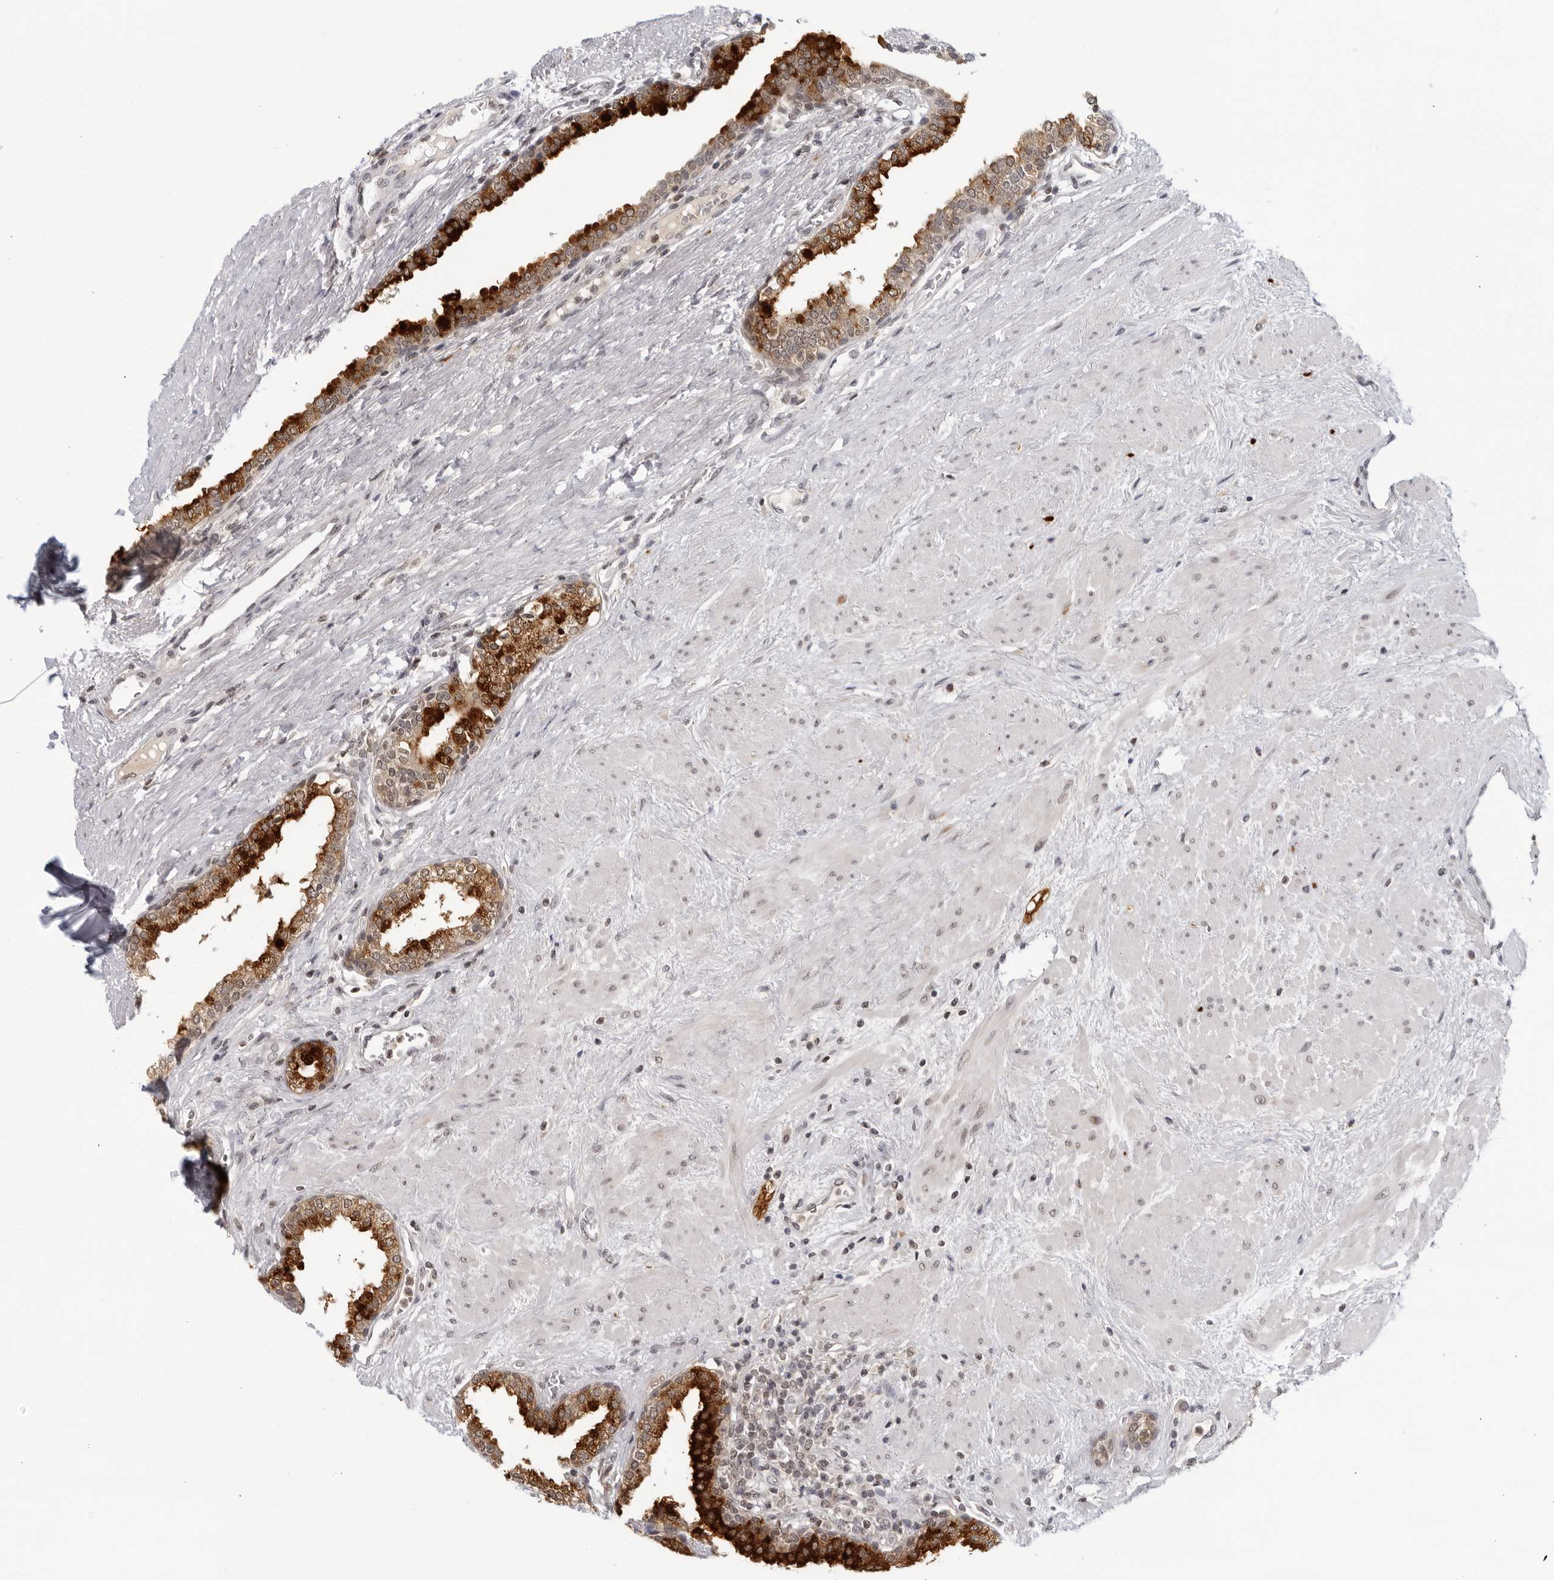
{"staining": {"intensity": "strong", "quantity": "25%-75%", "location": "cytoplasmic/membranous"}, "tissue": "prostate", "cell_type": "Glandular cells", "image_type": "normal", "snomed": [{"axis": "morphology", "description": "Normal tissue, NOS"}, {"axis": "topography", "description": "Prostate"}], "caption": "This image shows immunohistochemistry staining of benign human prostate, with high strong cytoplasmic/membranous positivity in approximately 25%-75% of glandular cells.", "gene": "CC2D1B", "patient": {"sex": "male", "age": 51}}